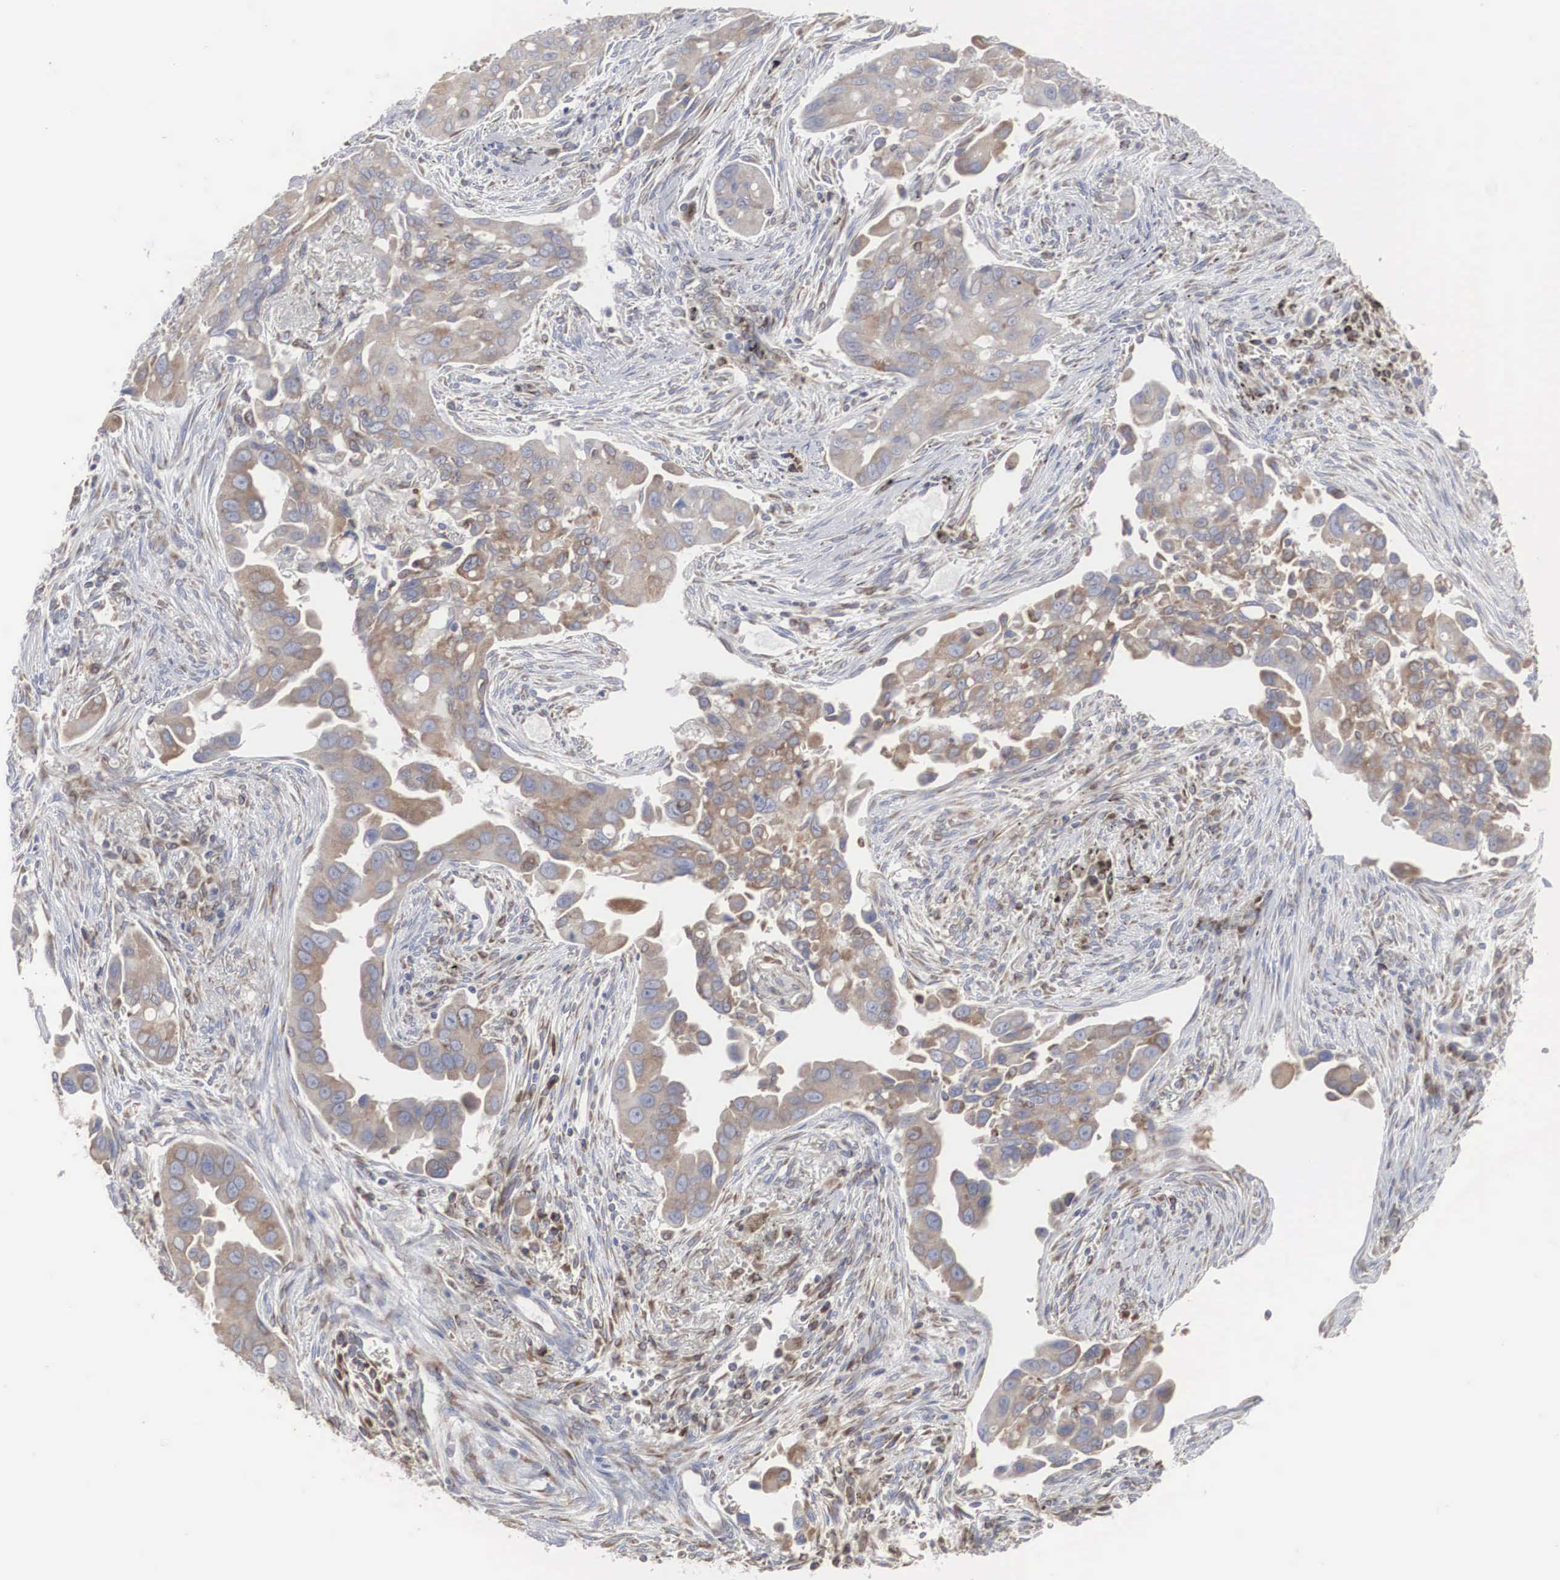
{"staining": {"intensity": "moderate", "quantity": "25%-75%", "location": "cytoplasmic/membranous"}, "tissue": "lung cancer", "cell_type": "Tumor cells", "image_type": "cancer", "snomed": [{"axis": "morphology", "description": "Adenocarcinoma, NOS"}, {"axis": "topography", "description": "Lung"}], "caption": "Immunohistochemical staining of adenocarcinoma (lung) reveals moderate cytoplasmic/membranous protein positivity in about 25%-75% of tumor cells.", "gene": "MIA2", "patient": {"sex": "male", "age": 68}}